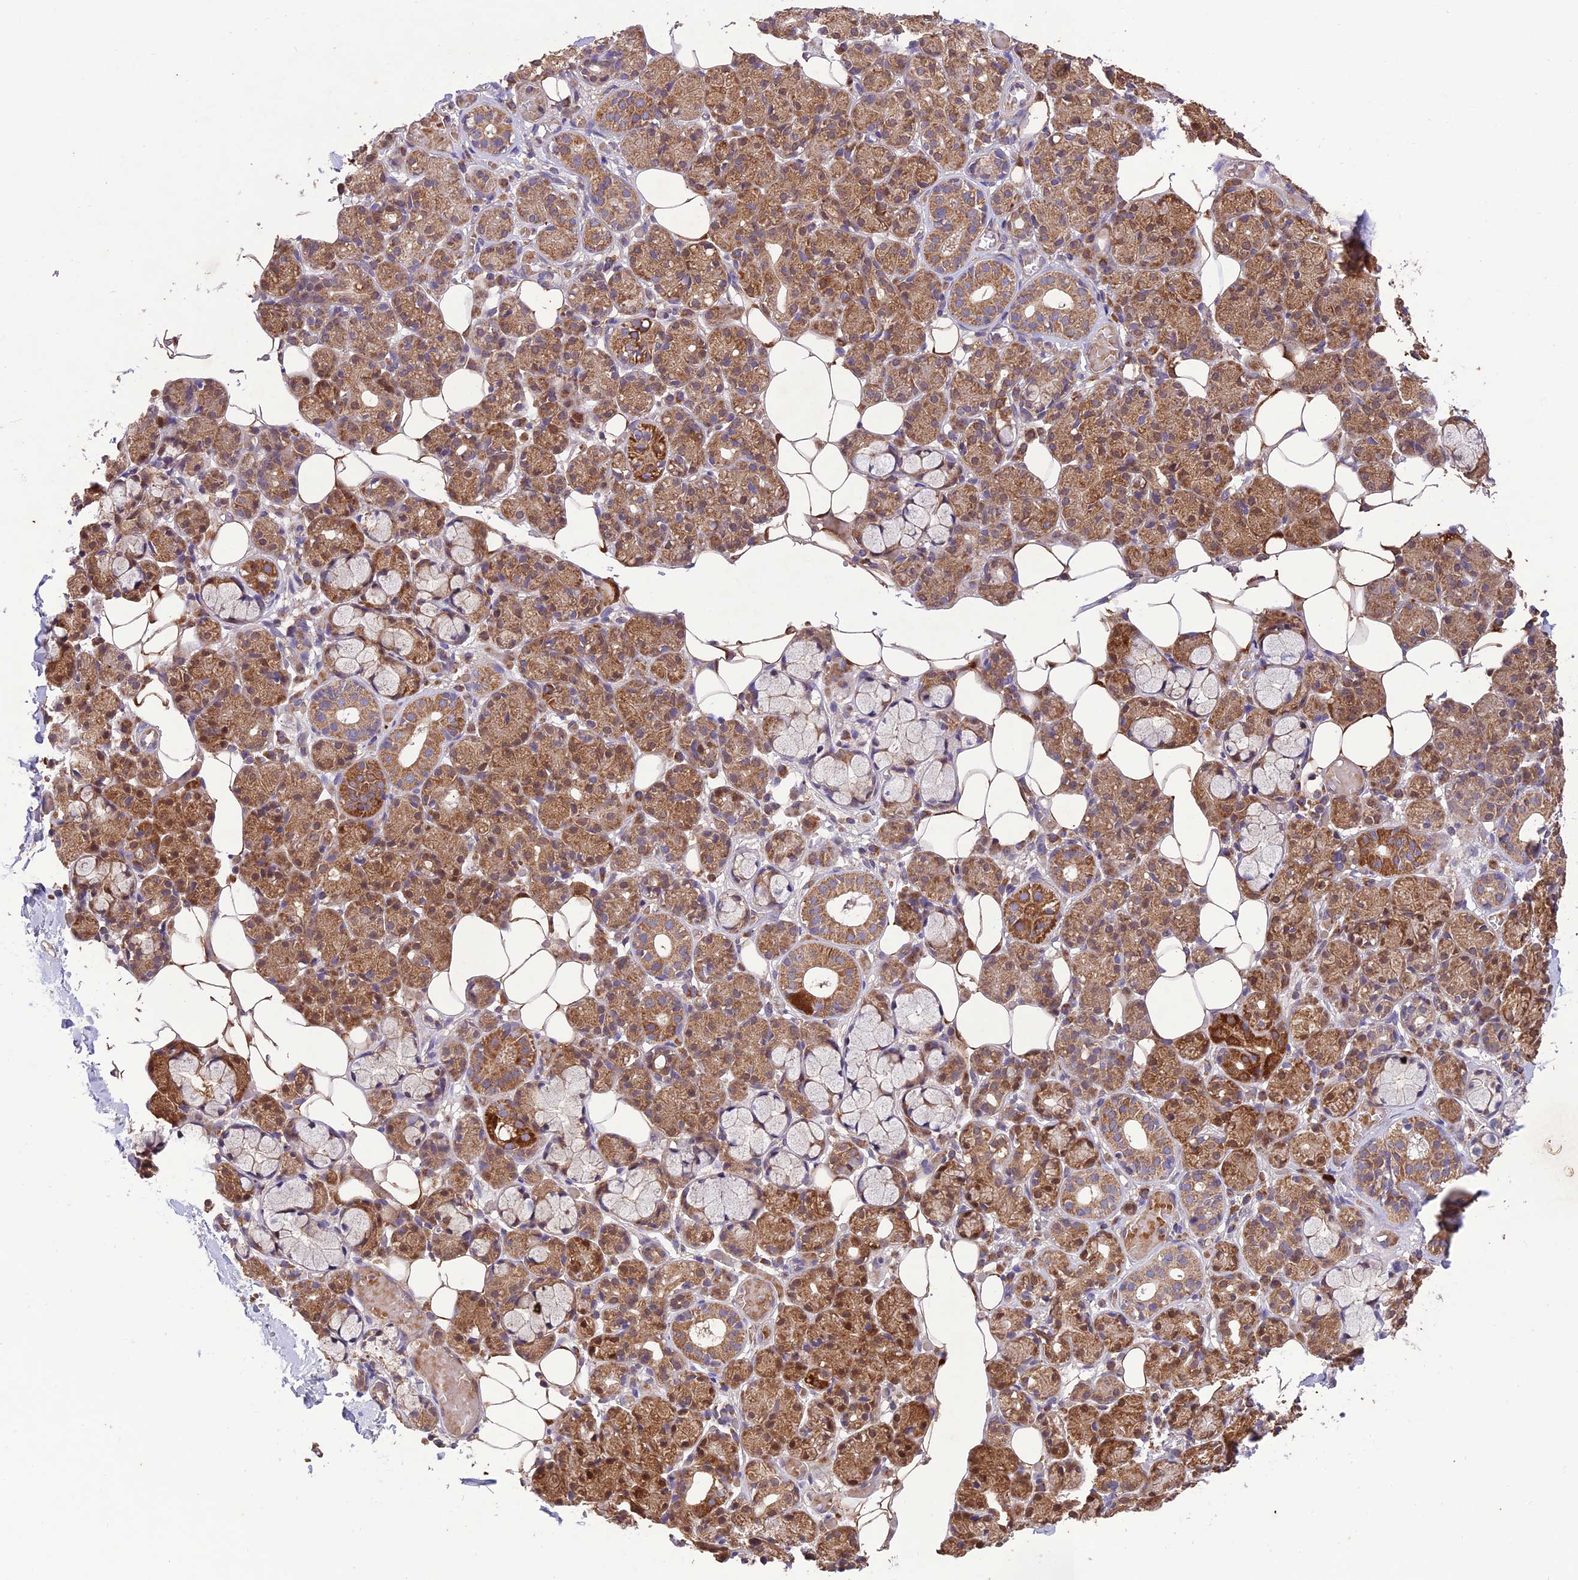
{"staining": {"intensity": "moderate", "quantity": "25%-75%", "location": "cytoplasmic/membranous"}, "tissue": "salivary gland", "cell_type": "Glandular cells", "image_type": "normal", "snomed": [{"axis": "morphology", "description": "Normal tissue, NOS"}, {"axis": "topography", "description": "Salivary gland"}], "caption": "Salivary gland stained for a protein (brown) displays moderate cytoplasmic/membranous positive positivity in approximately 25%-75% of glandular cells.", "gene": "NDUFAF1", "patient": {"sex": "male", "age": 63}}